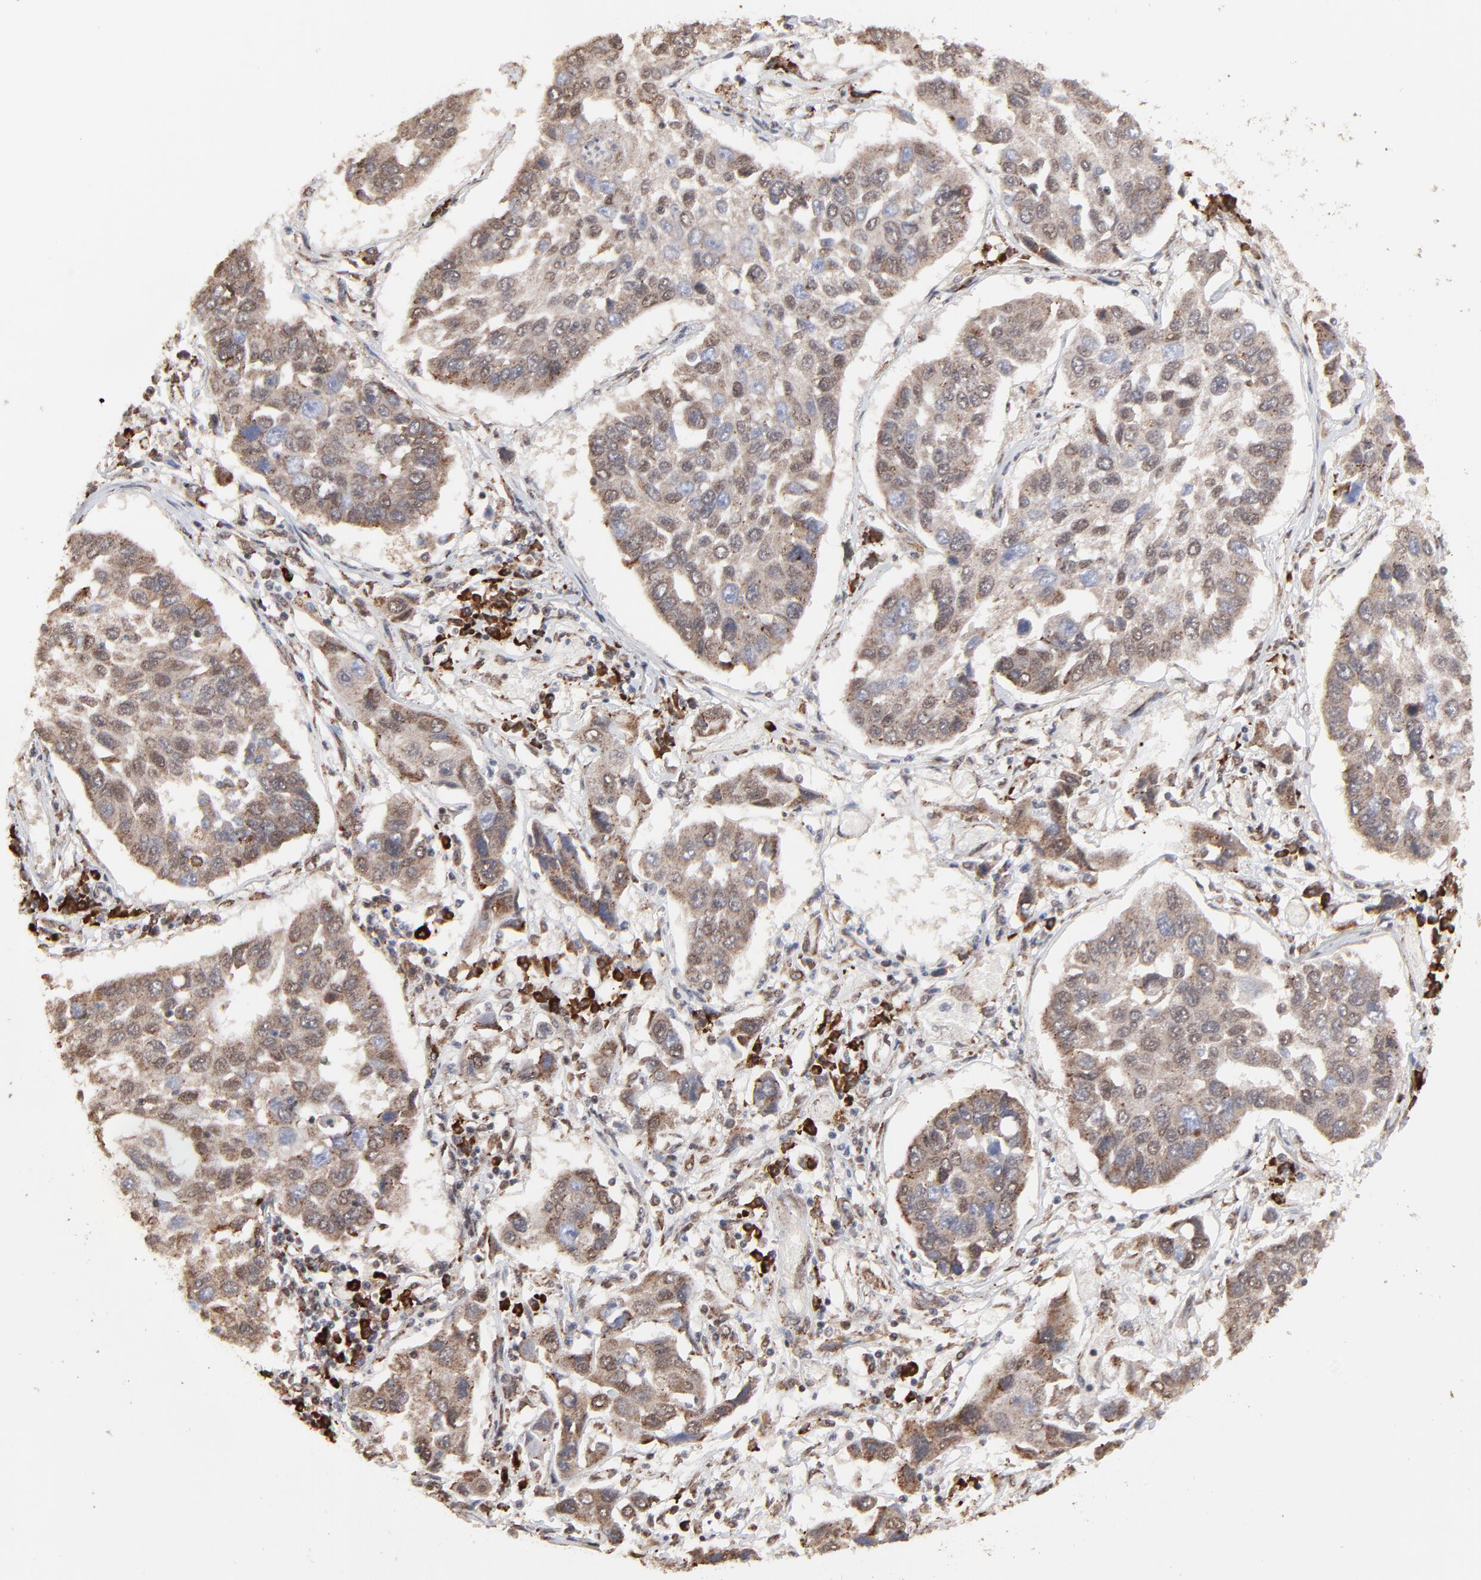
{"staining": {"intensity": "moderate", "quantity": ">75%", "location": "cytoplasmic/membranous"}, "tissue": "lung cancer", "cell_type": "Tumor cells", "image_type": "cancer", "snomed": [{"axis": "morphology", "description": "Squamous cell carcinoma, NOS"}, {"axis": "topography", "description": "Lung"}], "caption": "A brown stain shows moderate cytoplasmic/membranous expression of a protein in squamous cell carcinoma (lung) tumor cells. The protein is shown in brown color, while the nuclei are stained blue.", "gene": "CHM", "patient": {"sex": "male", "age": 71}}